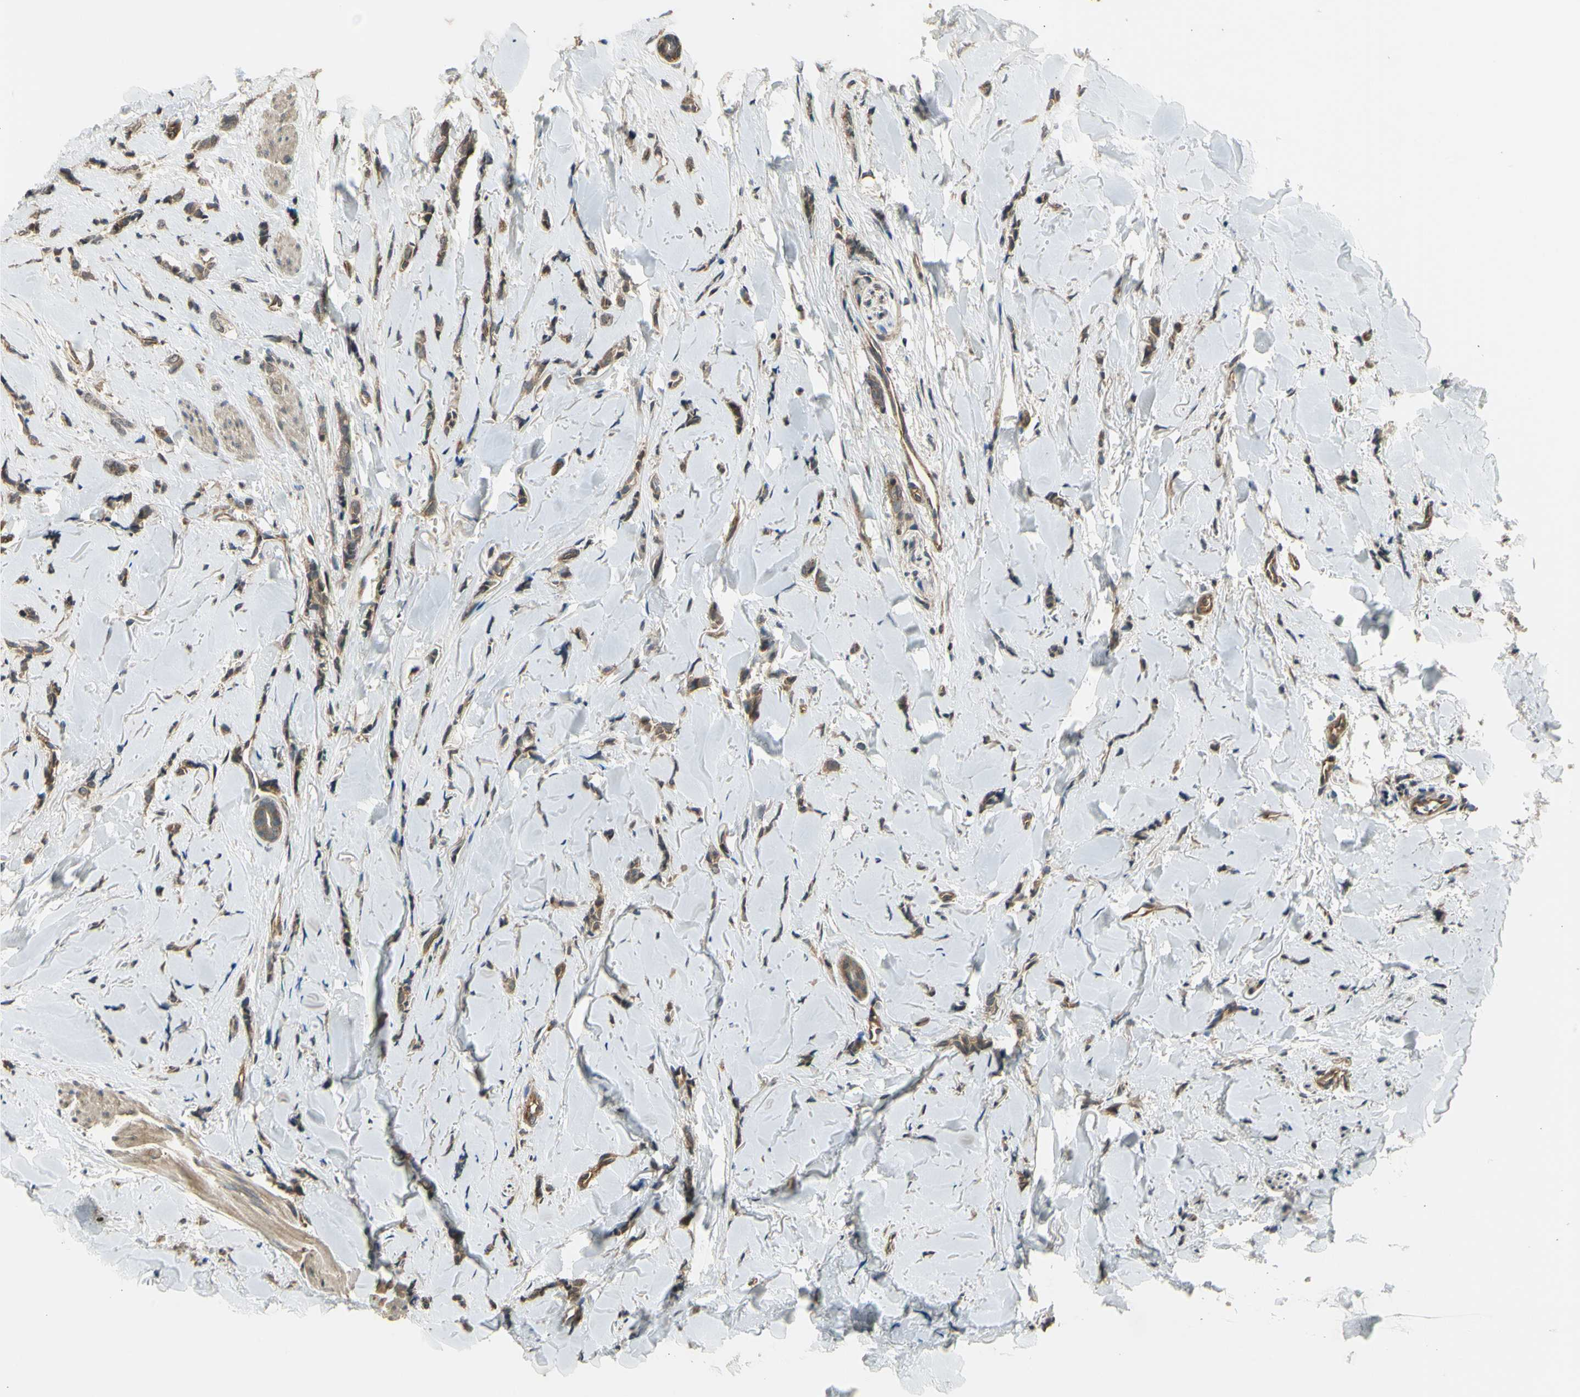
{"staining": {"intensity": "moderate", "quantity": ">75%", "location": "cytoplasmic/membranous"}, "tissue": "breast cancer", "cell_type": "Tumor cells", "image_type": "cancer", "snomed": [{"axis": "morphology", "description": "Lobular carcinoma"}, {"axis": "topography", "description": "Skin"}, {"axis": "topography", "description": "Breast"}], "caption": "Brown immunohistochemical staining in breast cancer (lobular carcinoma) reveals moderate cytoplasmic/membranous positivity in approximately >75% of tumor cells. Using DAB (brown) and hematoxylin (blue) stains, captured at high magnification using brightfield microscopy.", "gene": "EFNB2", "patient": {"sex": "female", "age": 46}}